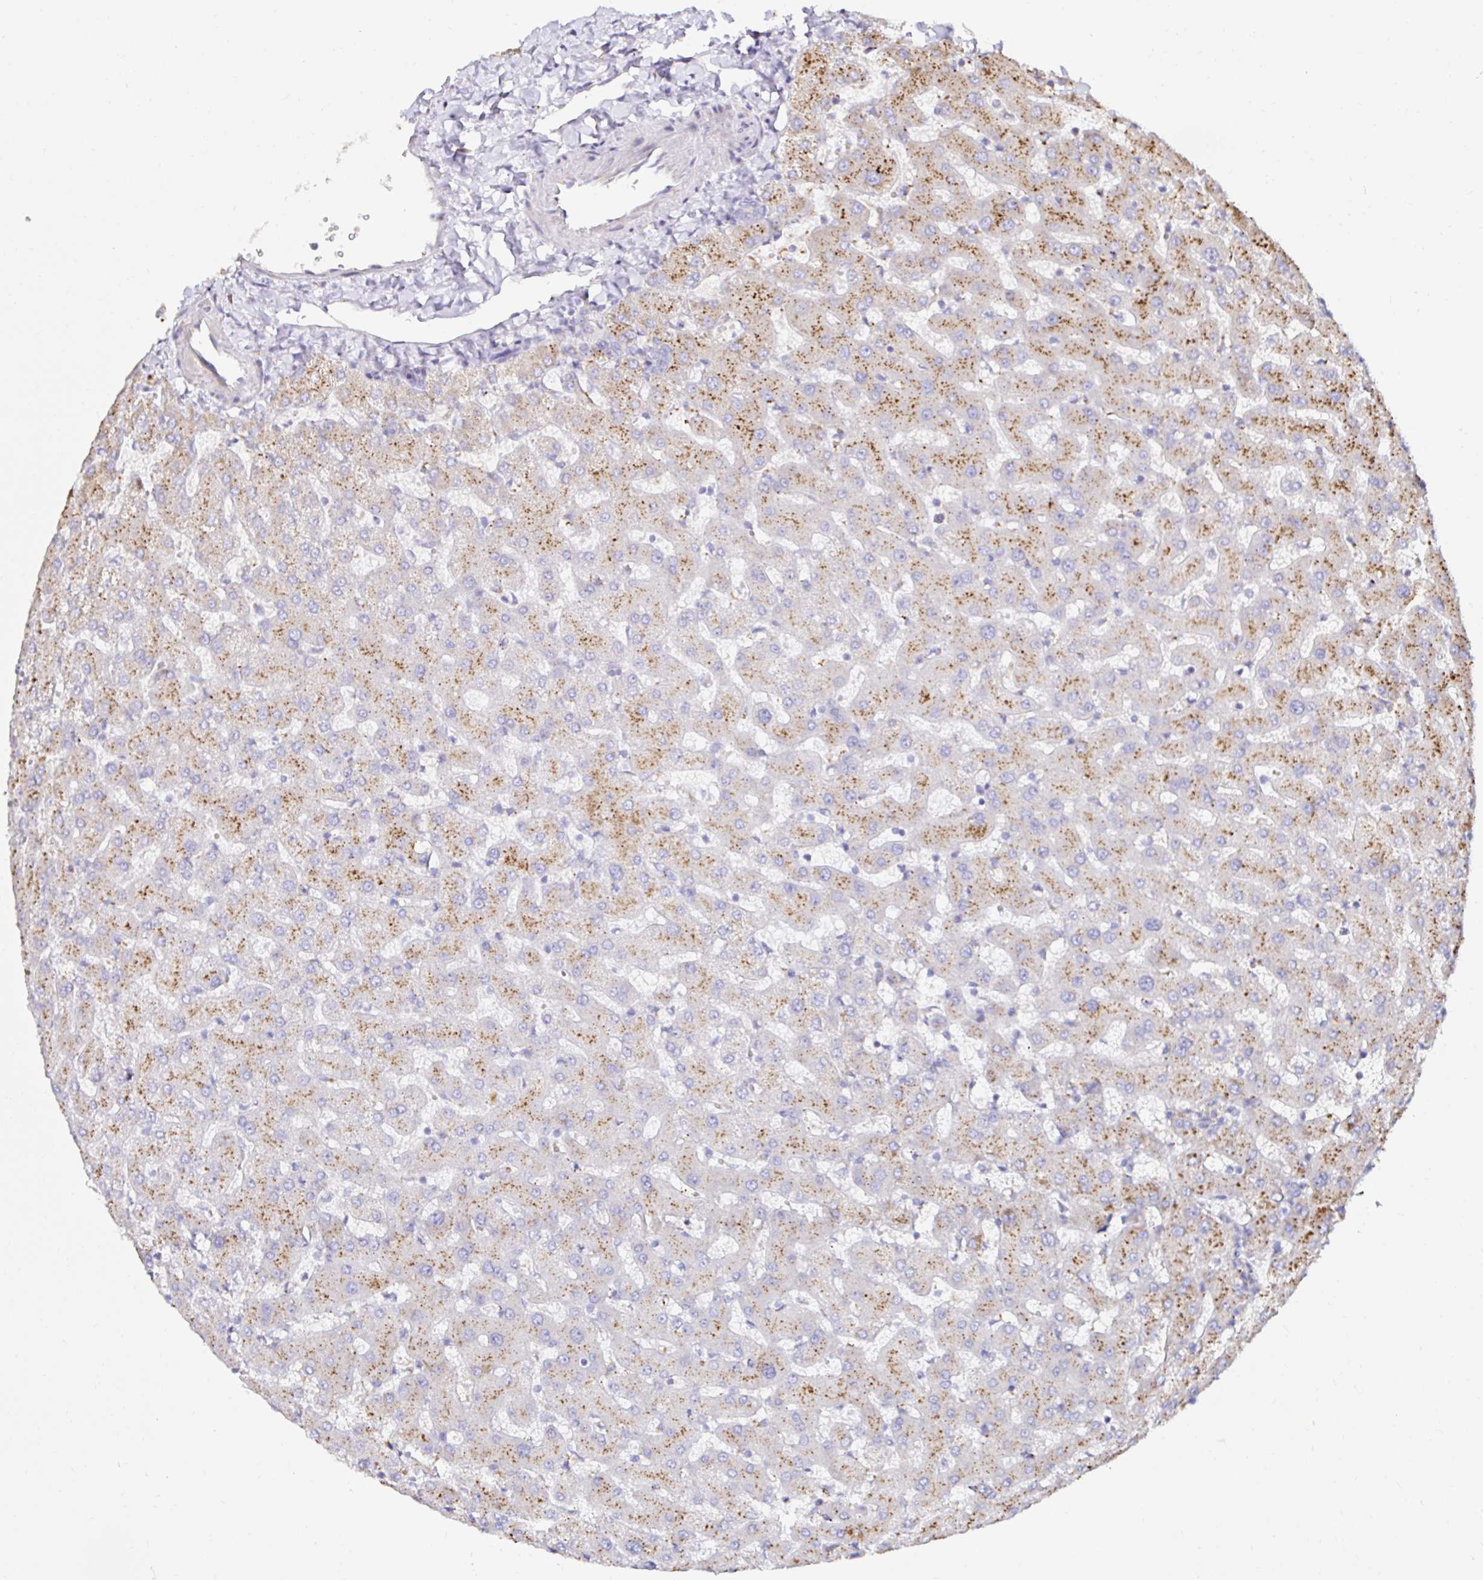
{"staining": {"intensity": "negative", "quantity": "none", "location": "none"}, "tissue": "liver", "cell_type": "Cholangiocytes", "image_type": "normal", "snomed": [{"axis": "morphology", "description": "Normal tissue, NOS"}, {"axis": "topography", "description": "Liver"}], "caption": "This micrograph is of normal liver stained with immunohistochemistry to label a protein in brown with the nuclei are counter-stained blue. There is no expression in cholangiocytes.", "gene": "GALNS", "patient": {"sex": "female", "age": 63}}